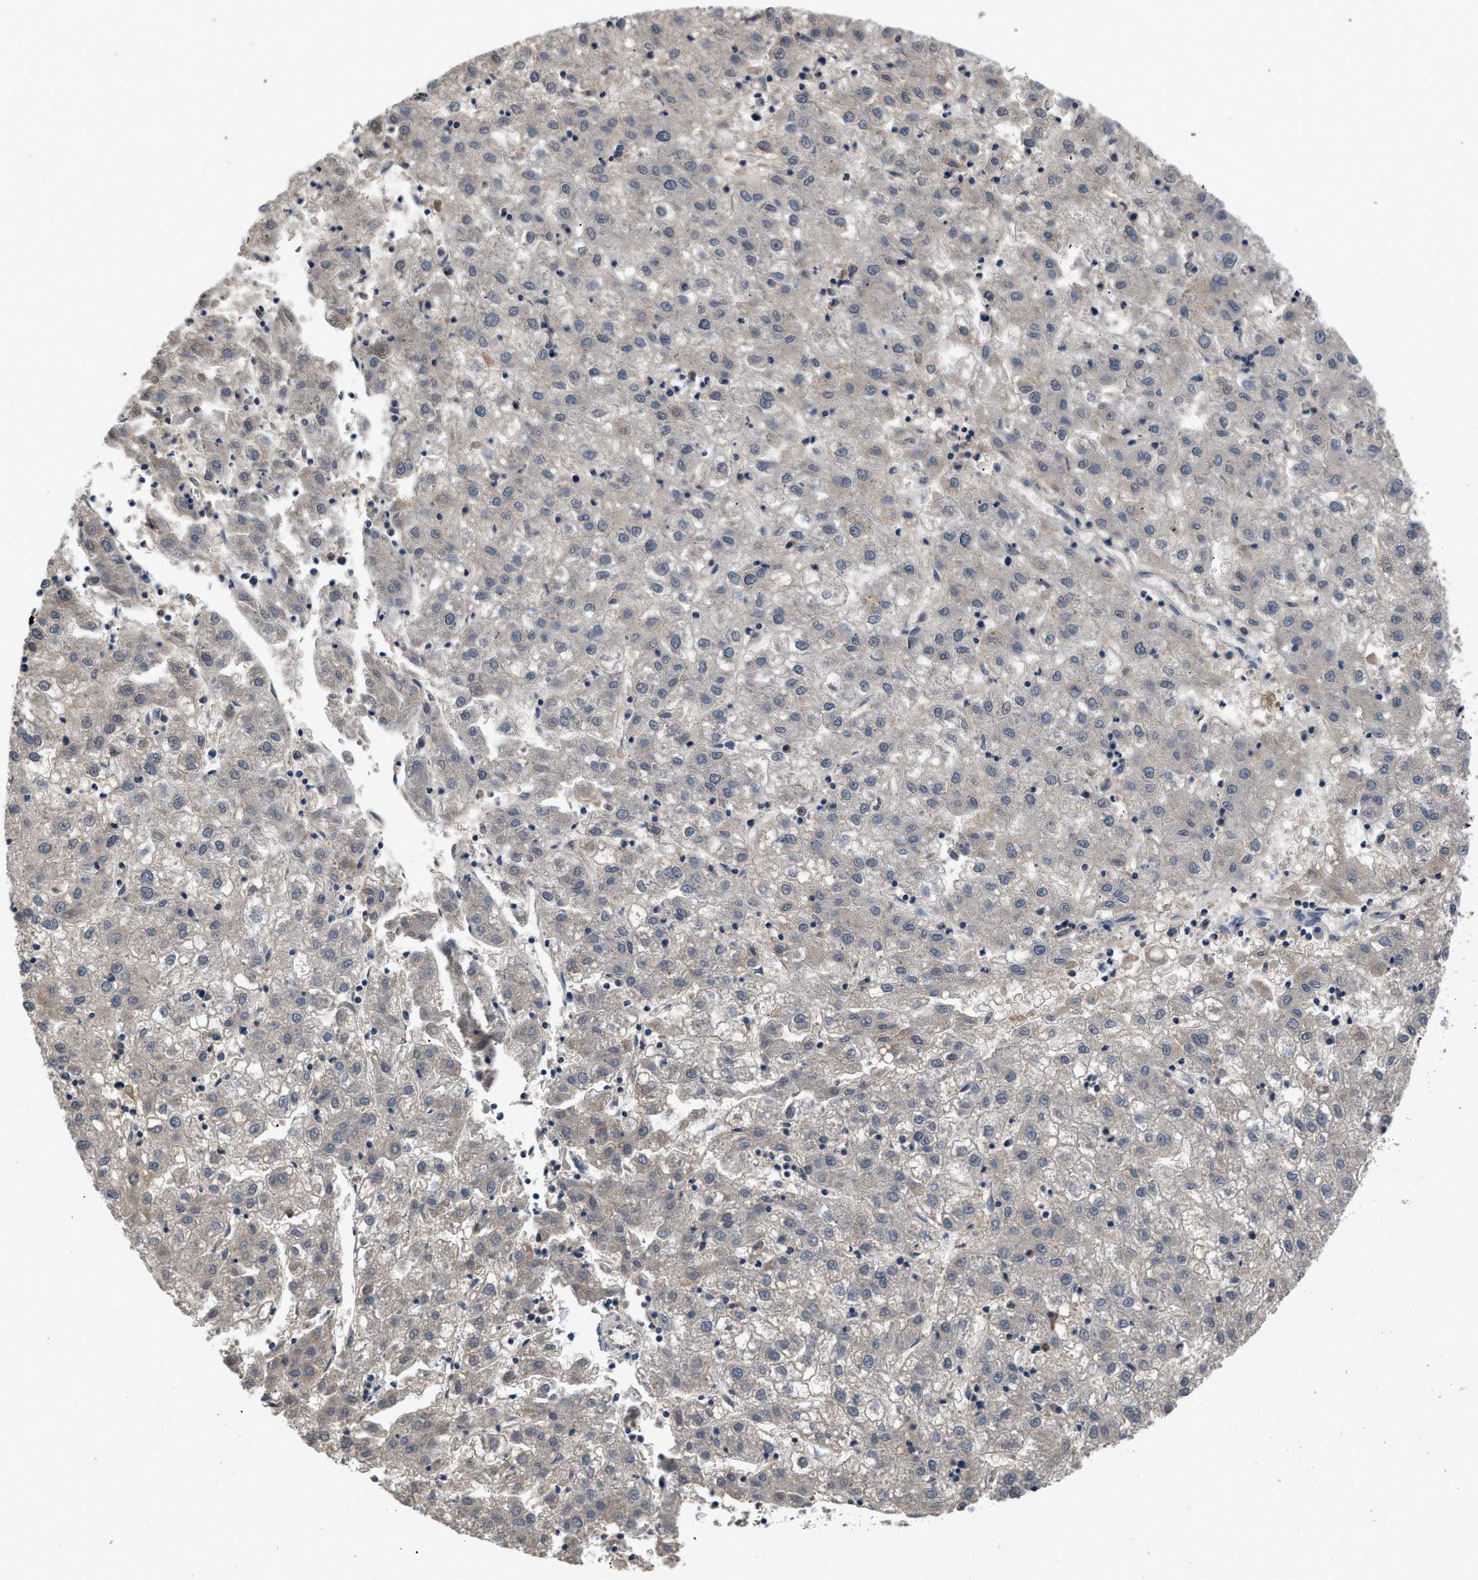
{"staining": {"intensity": "negative", "quantity": "none", "location": "none"}, "tissue": "liver cancer", "cell_type": "Tumor cells", "image_type": "cancer", "snomed": [{"axis": "morphology", "description": "Carcinoma, Hepatocellular, NOS"}, {"axis": "topography", "description": "Liver"}], "caption": "Immunohistochemistry (IHC) of liver hepatocellular carcinoma displays no expression in tumor cells.", "gene": "VPS4A", "patient": {"sex": "male", "age": 72}}